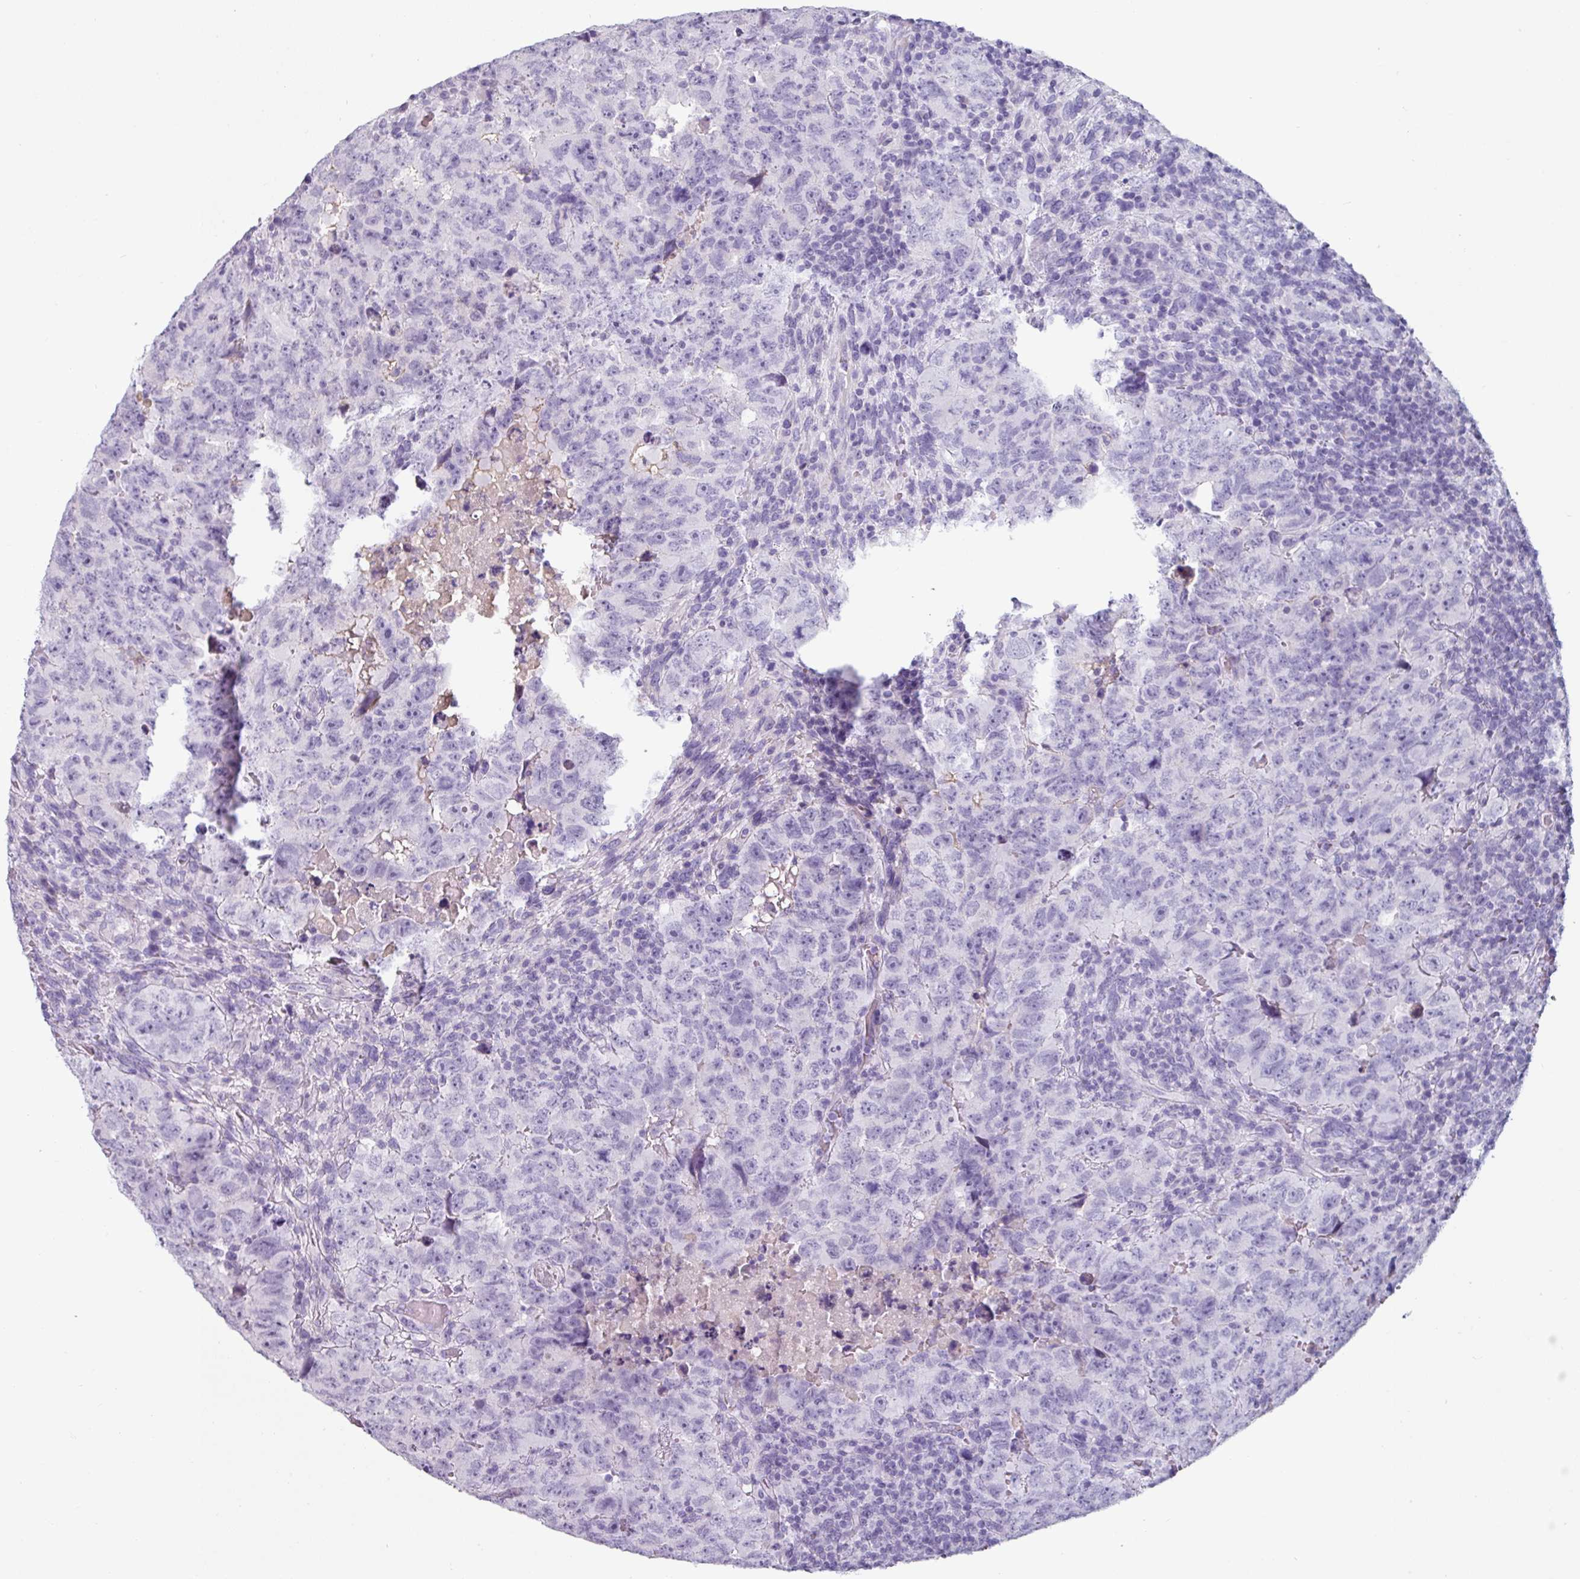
{"staining": {"intensity": "negative", "quantity": "none", "location": "none"}, "tissue": "testis cancer", "cell_type": "Tumor cells", "image_type": "cancer", "snomed": [{"axis": "morphology", "description": "Carcinoma, Embryonal, NOS"}, {"axis": "topography", "description": "Testis"}], "caption": "This is an immunohistochemistry (IHC) histopathology image of testis cancer. There is no expression in tumor cells.", "gene": "CLCA1", "patient": {"sex": "male", "age": 24}}